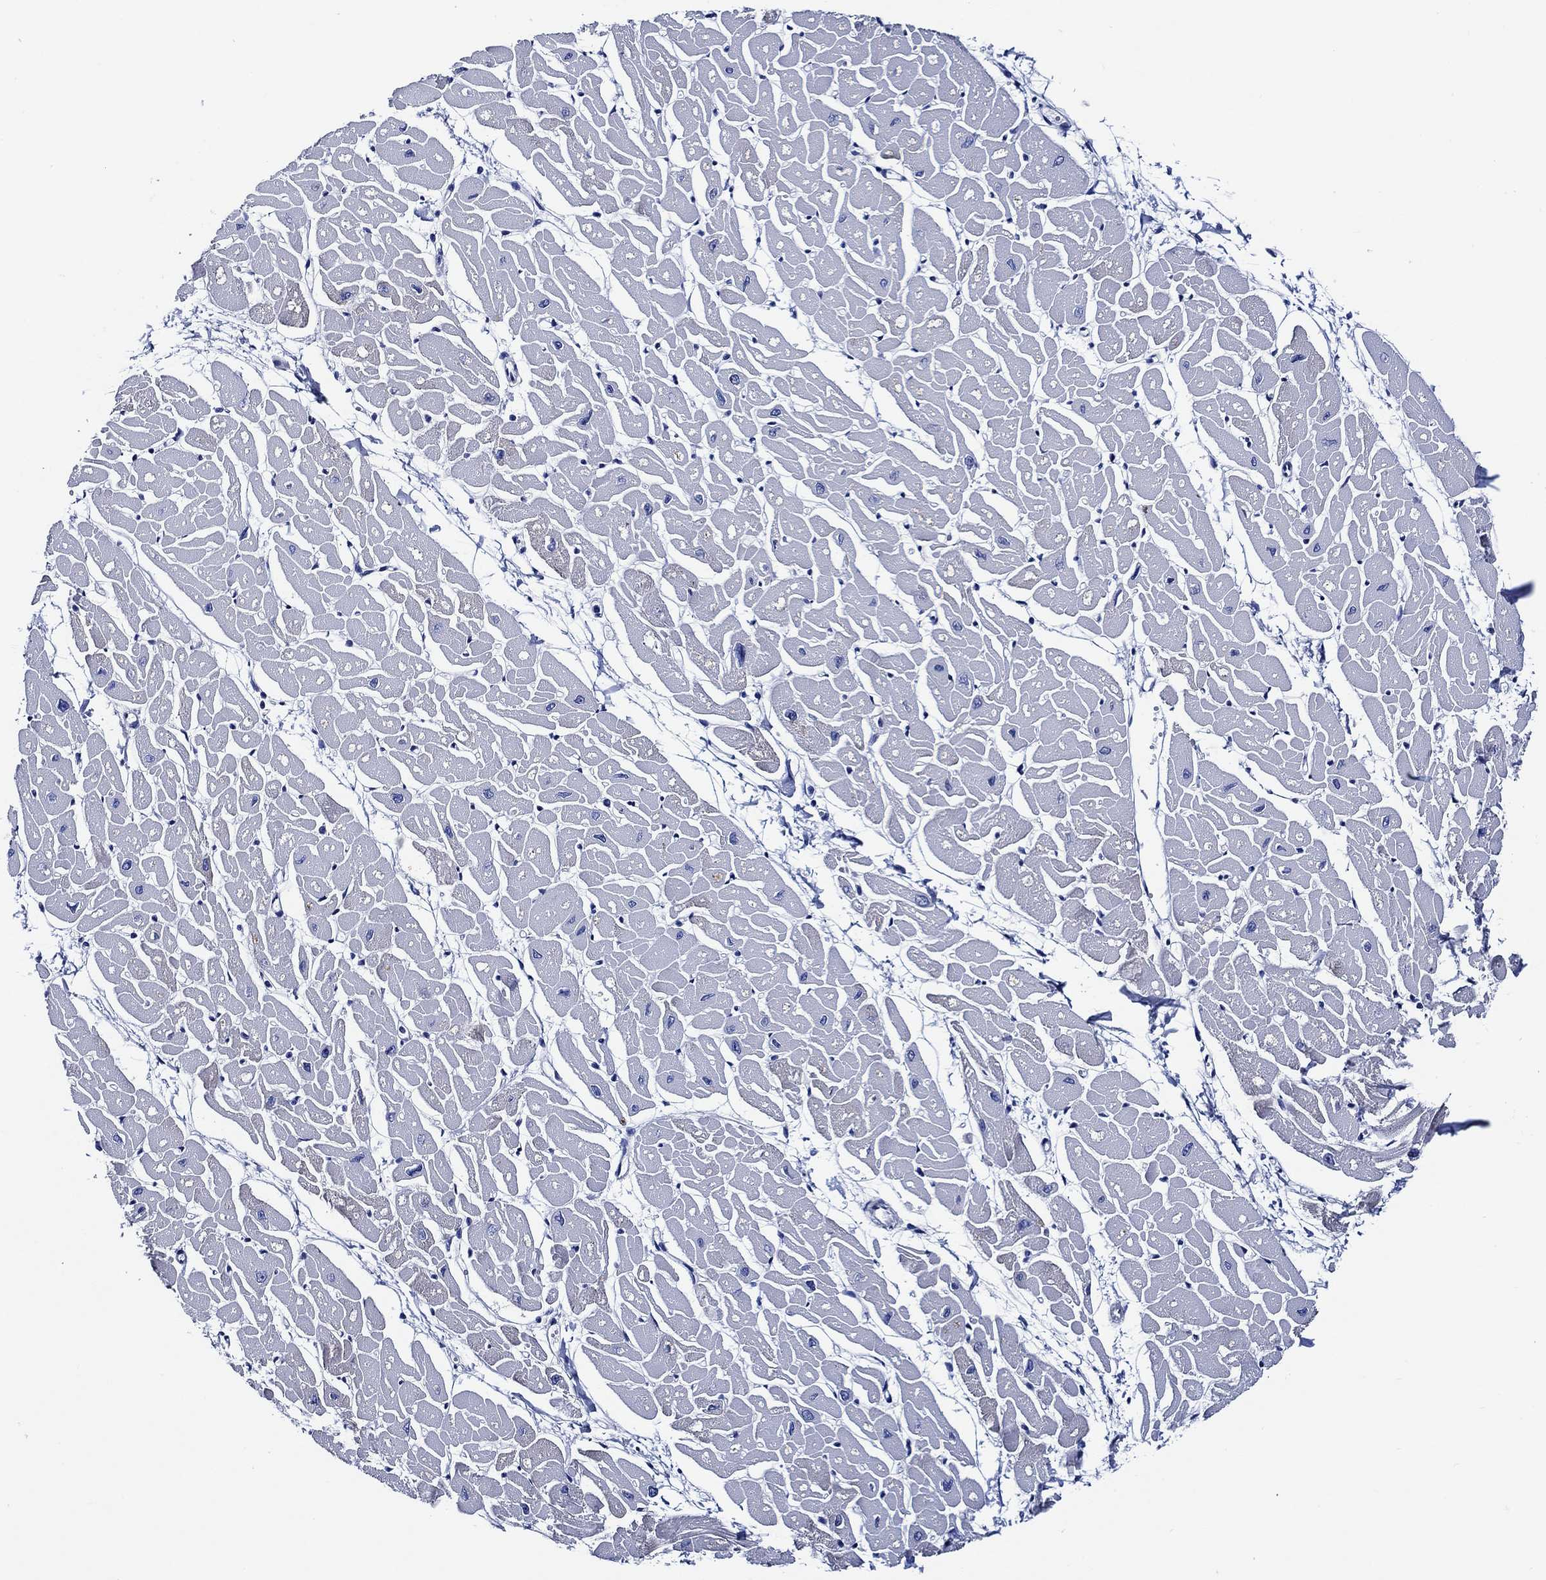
{"staining": {"intensity": "negative", "quantity": "none", "location": "none"}, "tissue": "heart muscle", "cell_type": "Cardiomyocytes", "image_type": "normal", "snomed": [{"axis": "morphology", "description": "Normal tissue, NOS"}, {"axis": "topography", "description": "Heart"}], "caption": "IHC image of normal heart muscle stained for a protein (brown), which shows no staining in cardiomyocytes.", "gene": "WDR62", "patient": {"sex": "male", "age": 57}}